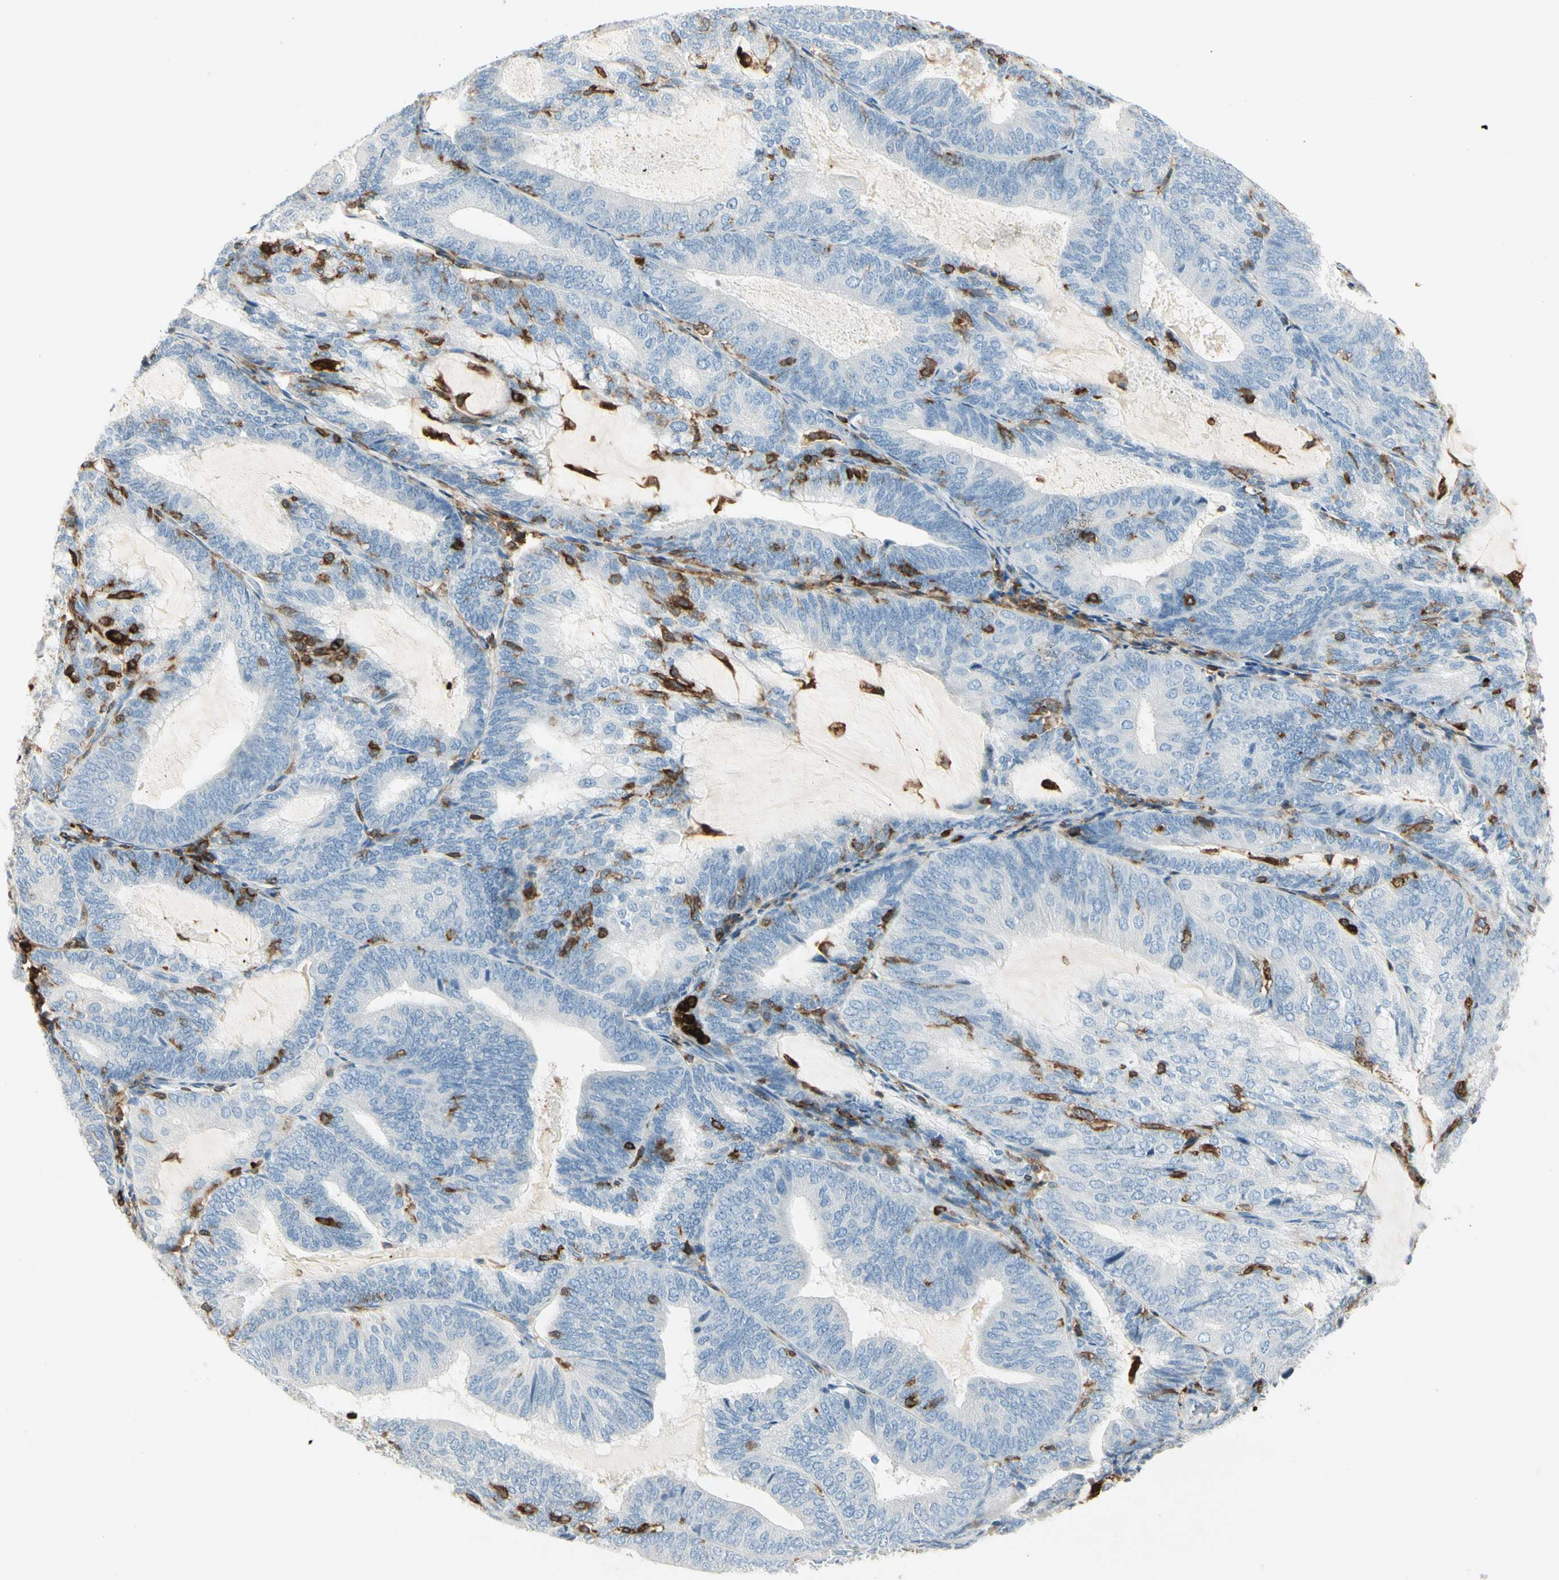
{"staining": {"intensity": "negative", "quantity": "none", "location": "none"}, "tissue": "endometrial cancer", "cell_type": "Tumor cells", "image_type": "cancer", "snomed": [{"axis": "morphology", "description": "Adenocarcinoma, NOS"}, {"axis": "topography", "description": "Endometrium"}], "caption": "IHC photomicrograph of endometrial cancer stained for a protein (brown), which displays no positivity in tumor cells.", "gene": "ITGB2", "patient": {"sex": "female", "age": 81}}